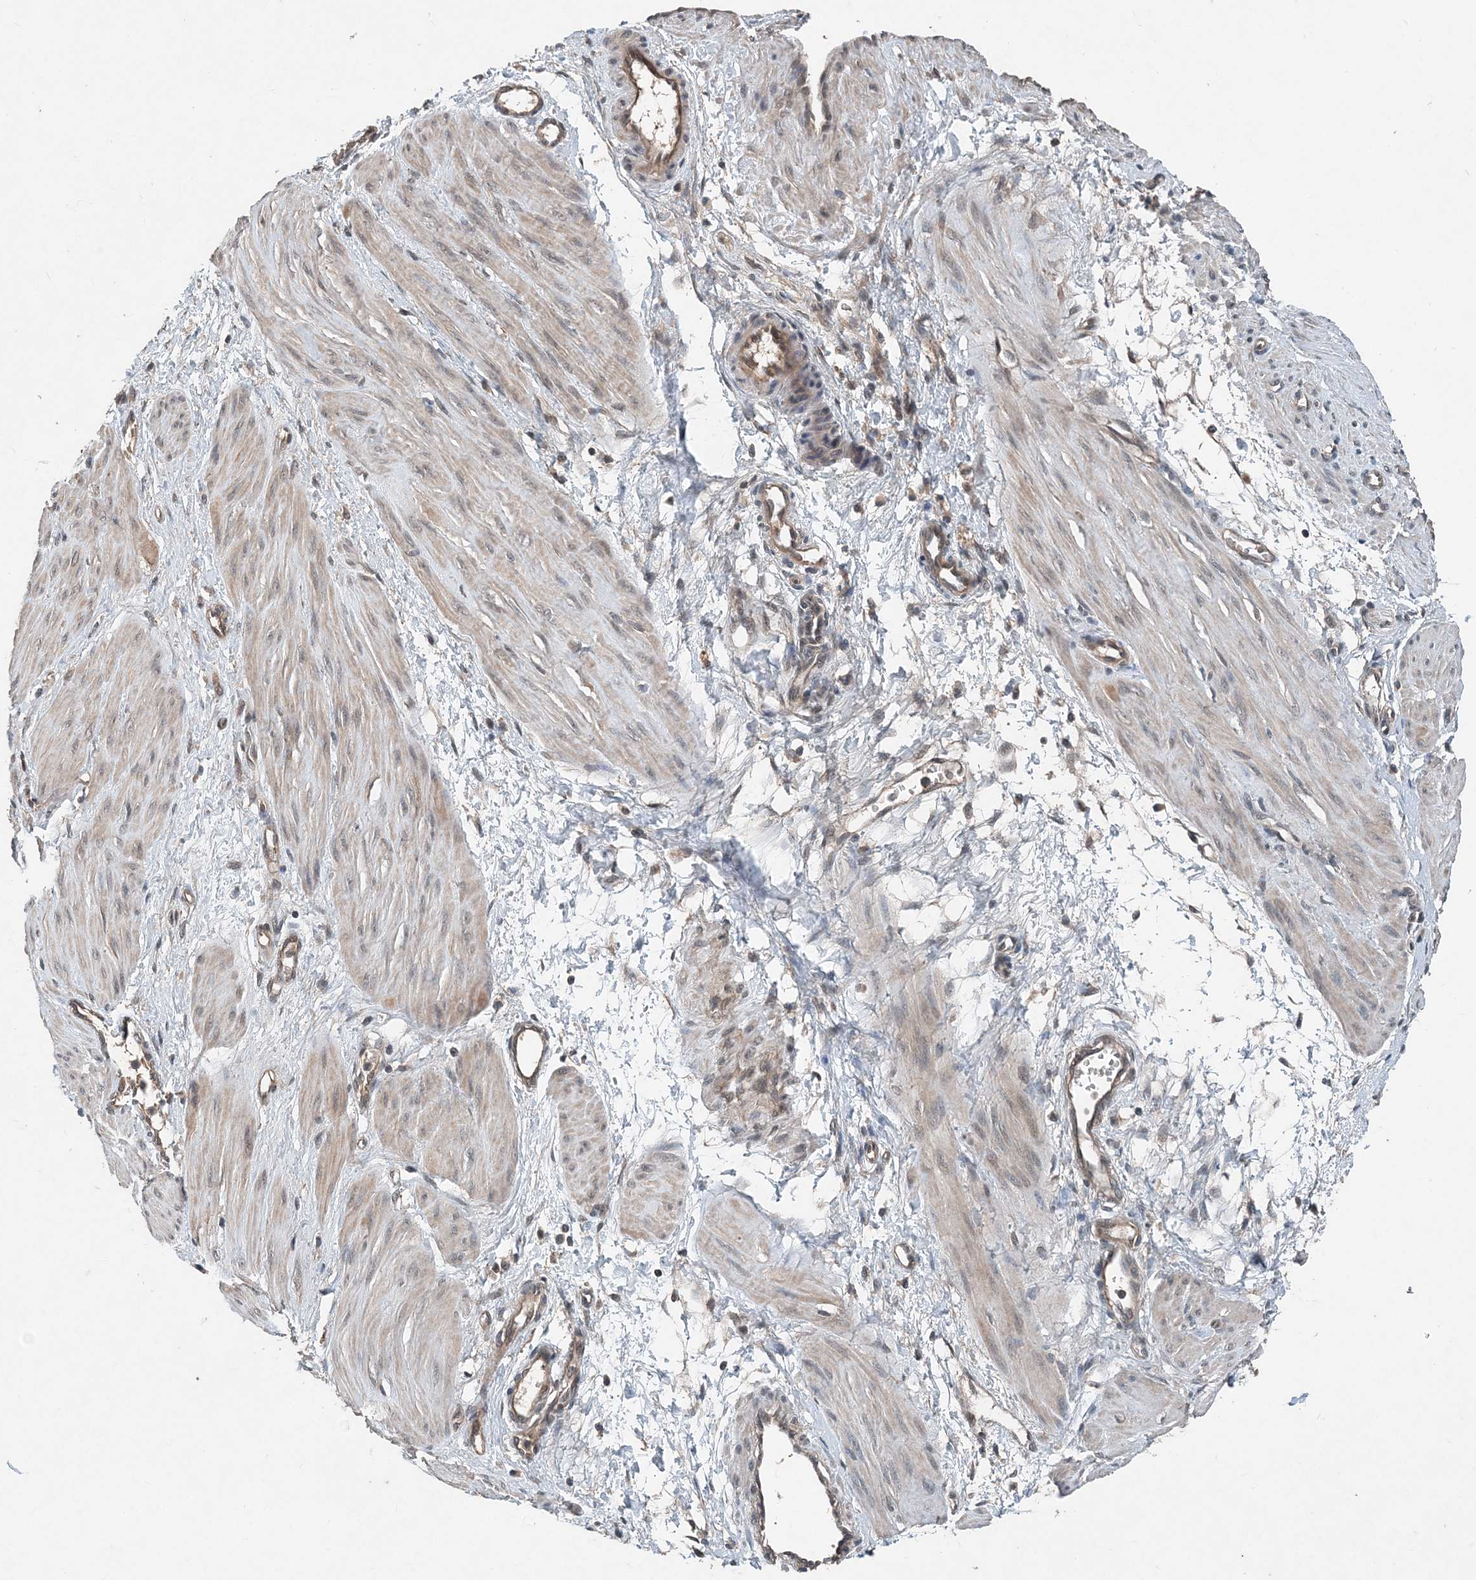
{"staining": {"intensity": "weak", "quantity": ">75%", "location": "cytoplasmic/membranous"}, "tissue": "smooth muscle", "cell_type": "Smooth muscle cells", "image_type": "normal", "snomed": [{"axis": "morphology", "description": "Normal tissue, NOS"}, {"axis": "topography", "description": "Endometrium"}], "caption": "IHC photomicrograph of benign human smooth muscle stained for a protein (brown), which demonstrates low levels of weak cytoplasmic/membranous staining in about >75% of smooth muscle cells.", "gene": "SMPD3", "patient": {"sex": "female", "age": 33}}